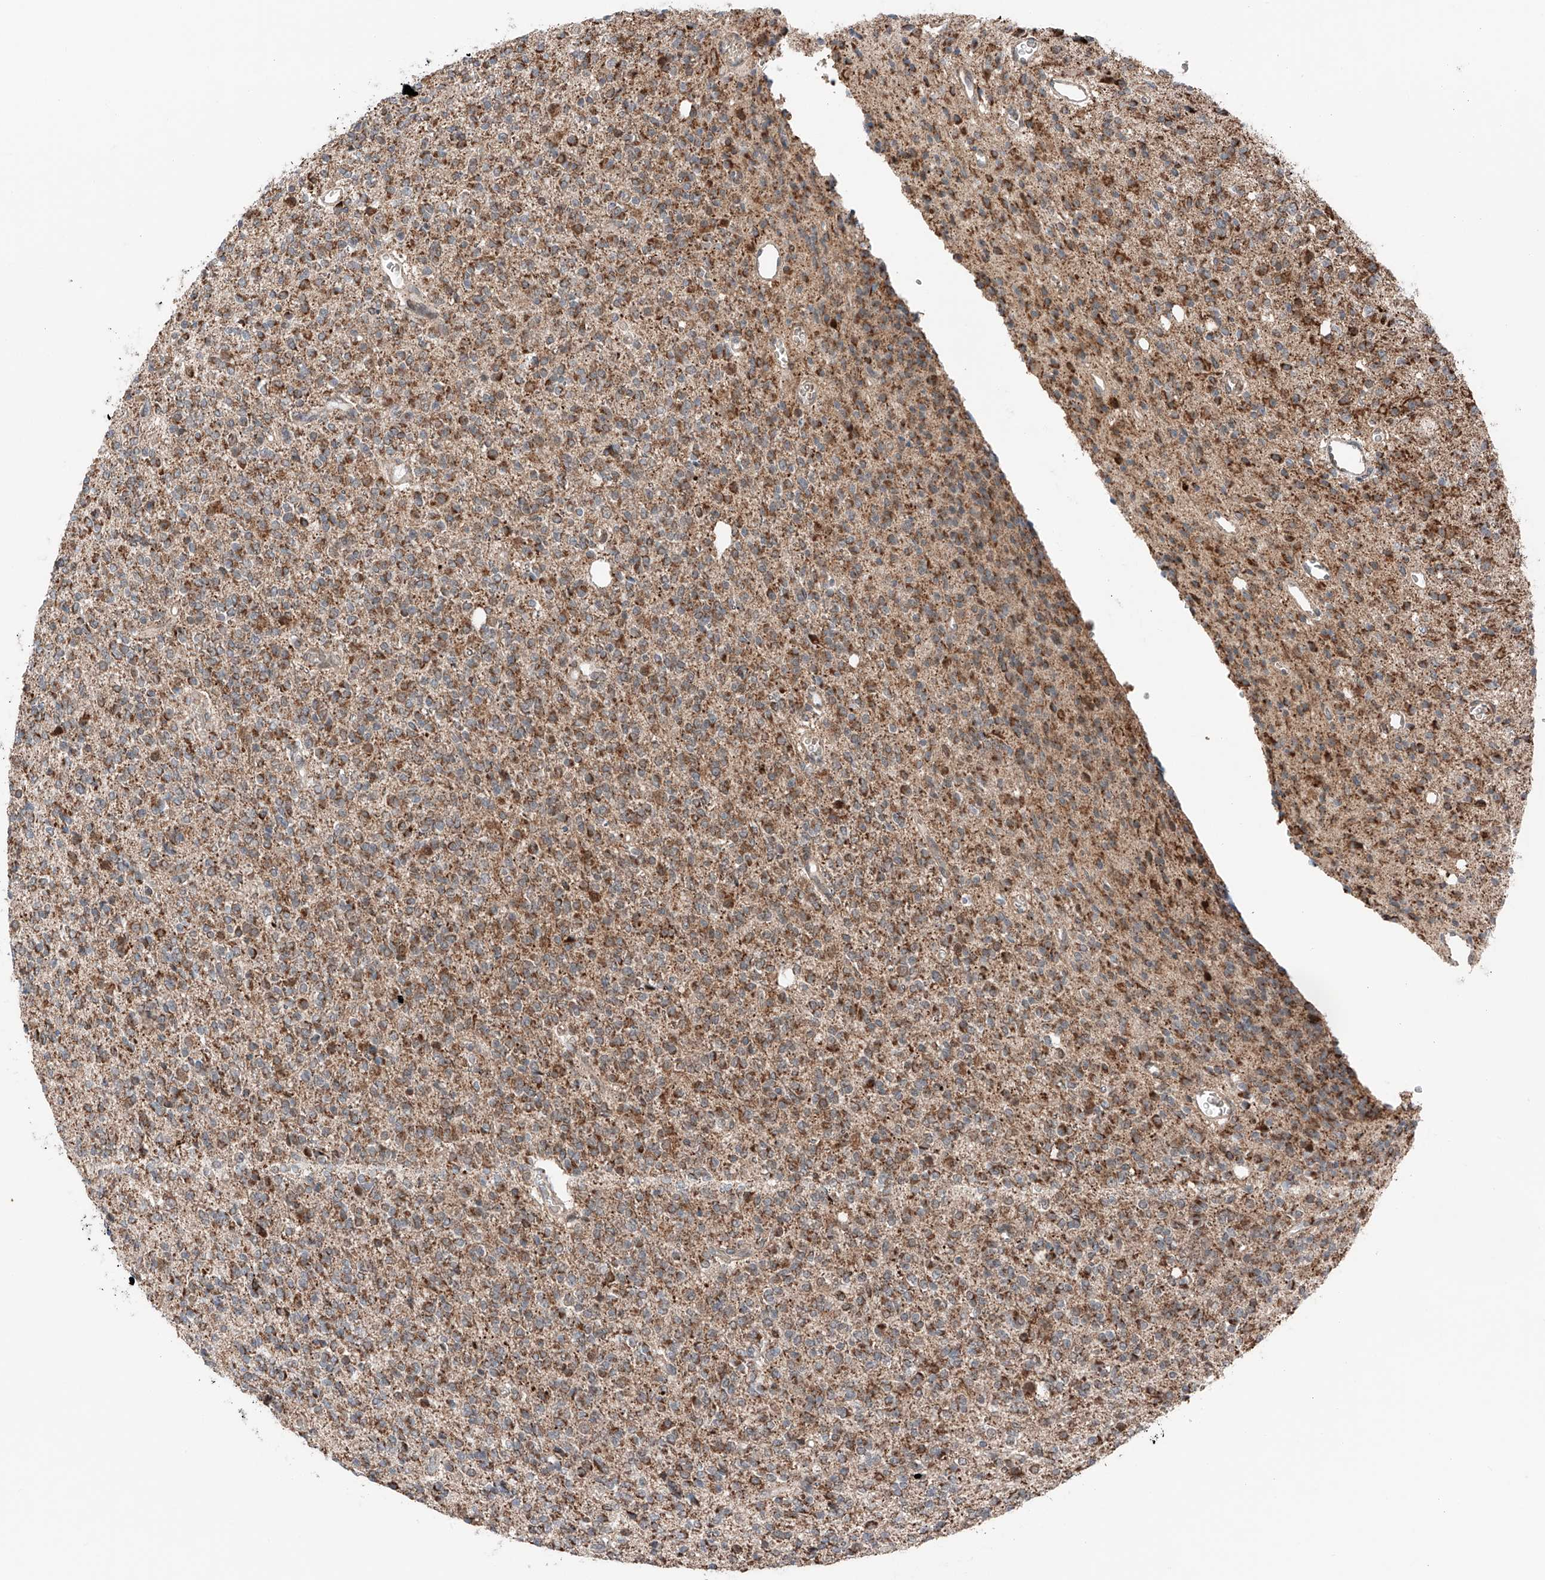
{"staining": {"intensity": "moderate", "quantity": ">75%", "location": "cytoplasmic/membranous"}, "tissue": "glioma", "cell_type": "Tumor cells", "image_type": "cancer", "snomed": [{"axis": "morphology", "description": "Glioma, malignant, High grade"}, {"axis": "topography", "description": "Brain"}], "caption": "The photomicrograph demonstrates immunohistochemical staining of glioma. There is moderate cytoplasmic/membranous staining is seen in approximately >75% of tumor cells.", "gene": "ZSCAN29", "patient": {"sex": "male", "age": 34}}